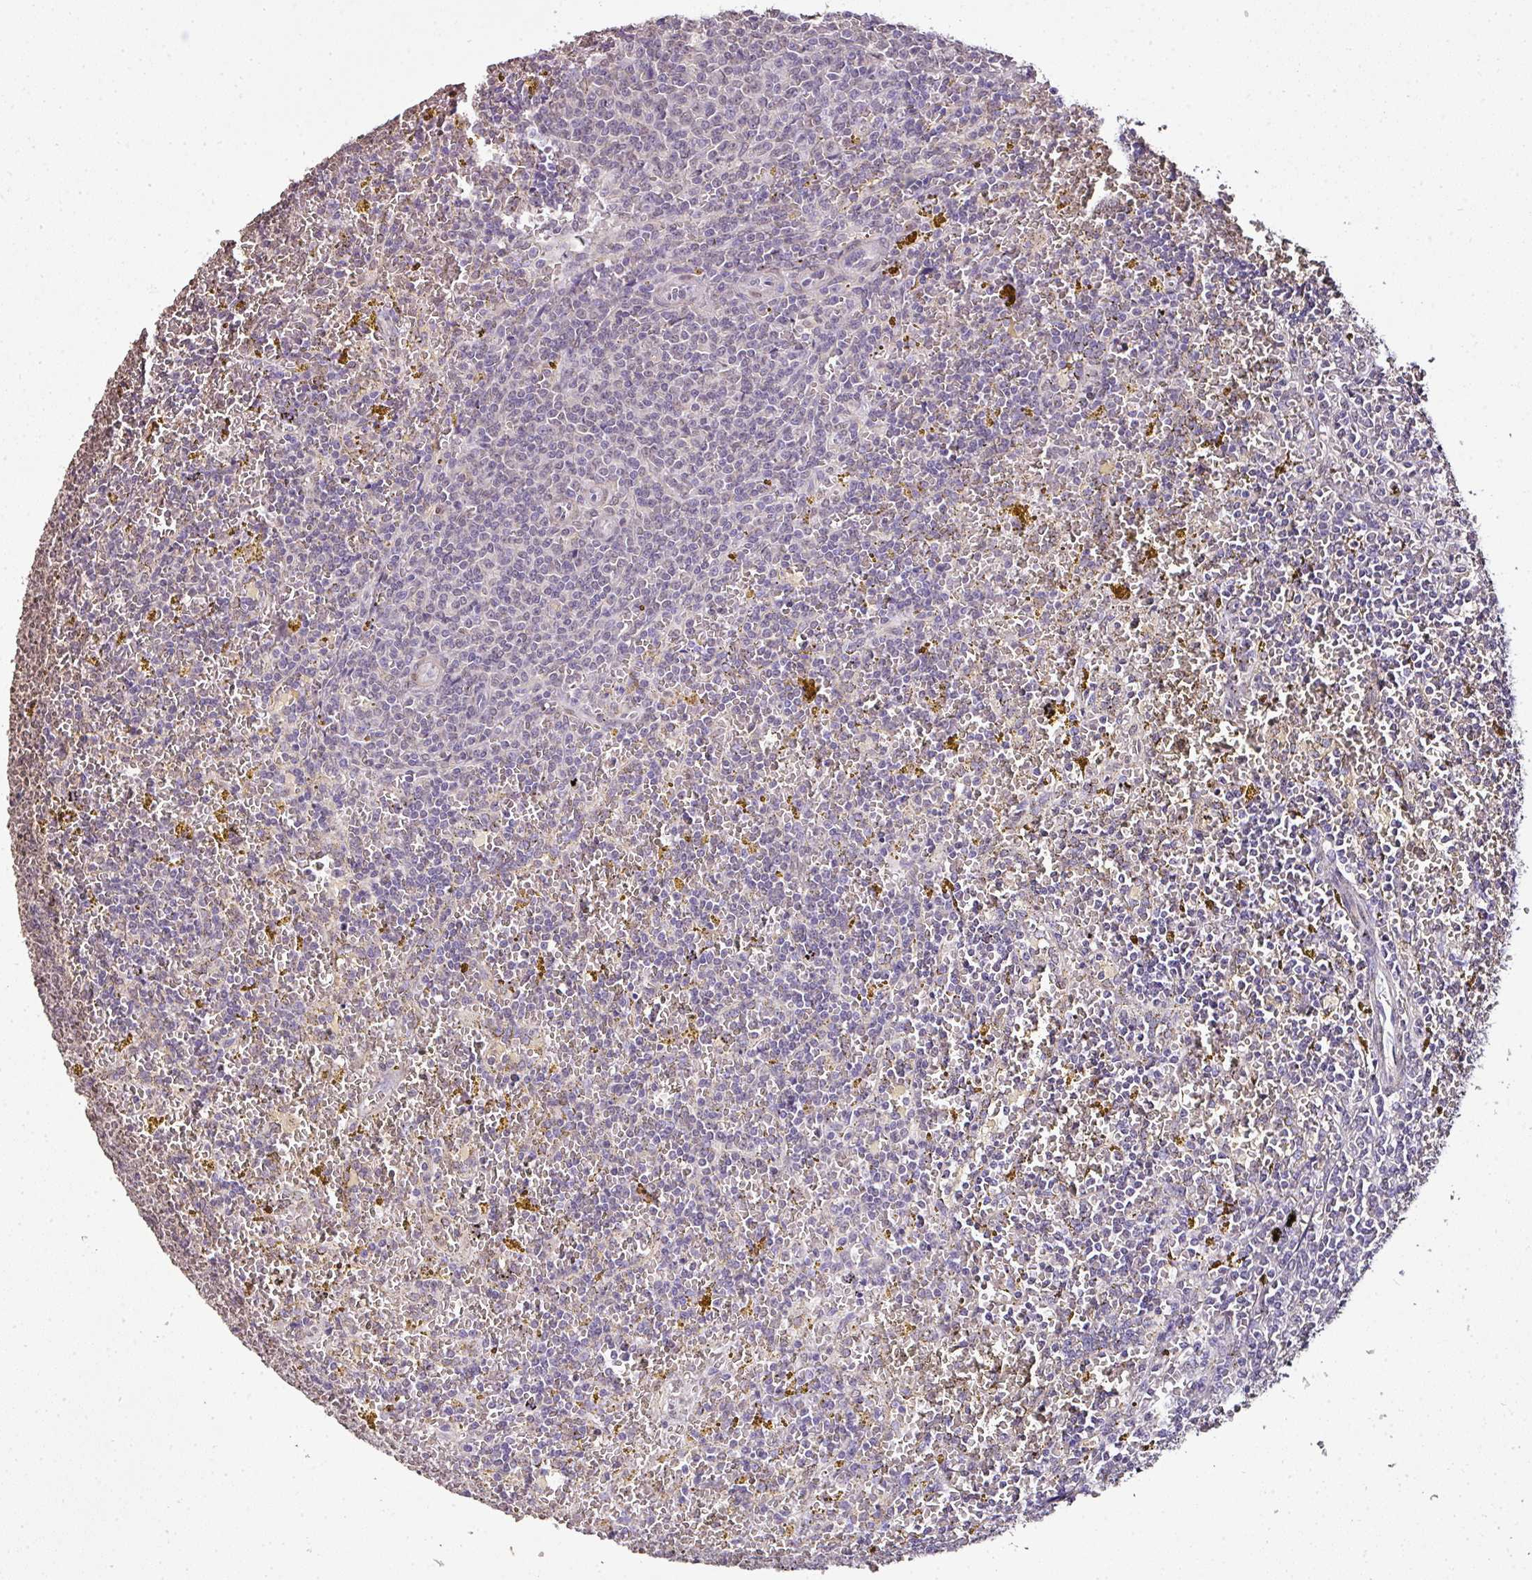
{"staining": {"intensity": "negative", "quantity": "none", "location": "none"}, "tissue": "lymphoma", "cell_type": "Tumor cells", "image_type": "cancer", "snomed": [{"axis": "morphology", "description": "Malignant lymphoma, non-Hodgkin's type, Low grade"}, {"axis": "topography", "description": "Spleen"}, {"axis": "topography", "description": "Lymph node"}], "caption": "Immunohistochemical staining of human malignant lymphoma, non-Hodgkin's type (low-grade) demonstrates no significant positivity in tumor cells.", "gene": "JPH2", "patient": {"sex": "female", "age": 66}}